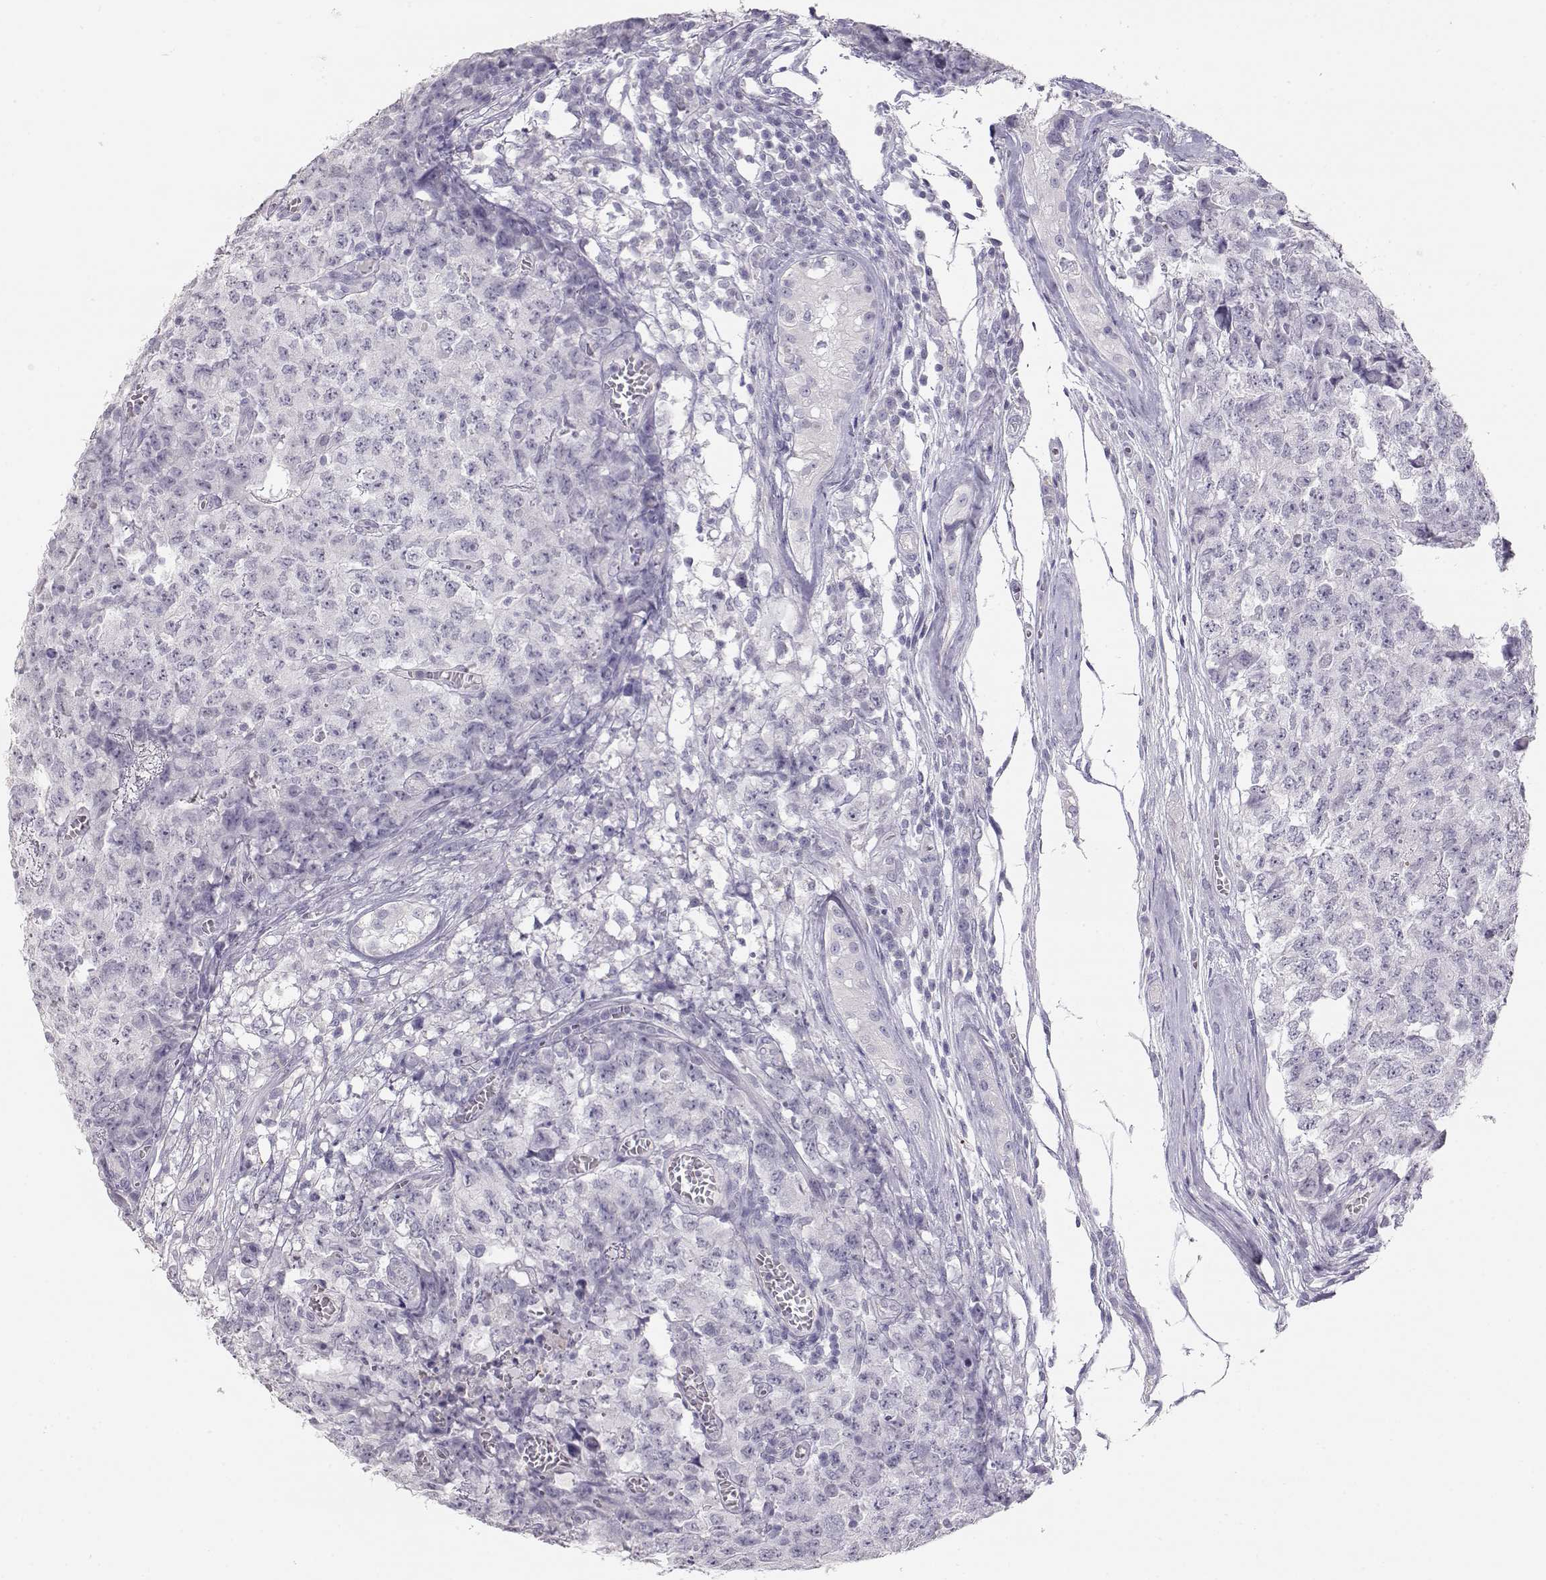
{"staining": {"intensity": "negative", "quantity": "none", "location": "none"}, "tissue": "testis cancer", "cell_type": "Tumor cells", "image_type": "cancer", "snomed": [{"axis": "morphology", "description": "Carcinoma, Embryonal, NOS"}, {"axis": "topography", "description": "Testis"}], "caption": "An image of embryonal carcinoma (testis) stained for a protein demonstrates no brown staining in tumor cells.", "gene": "NUTM1", "patient": {"sex": "male", "age": 23}}